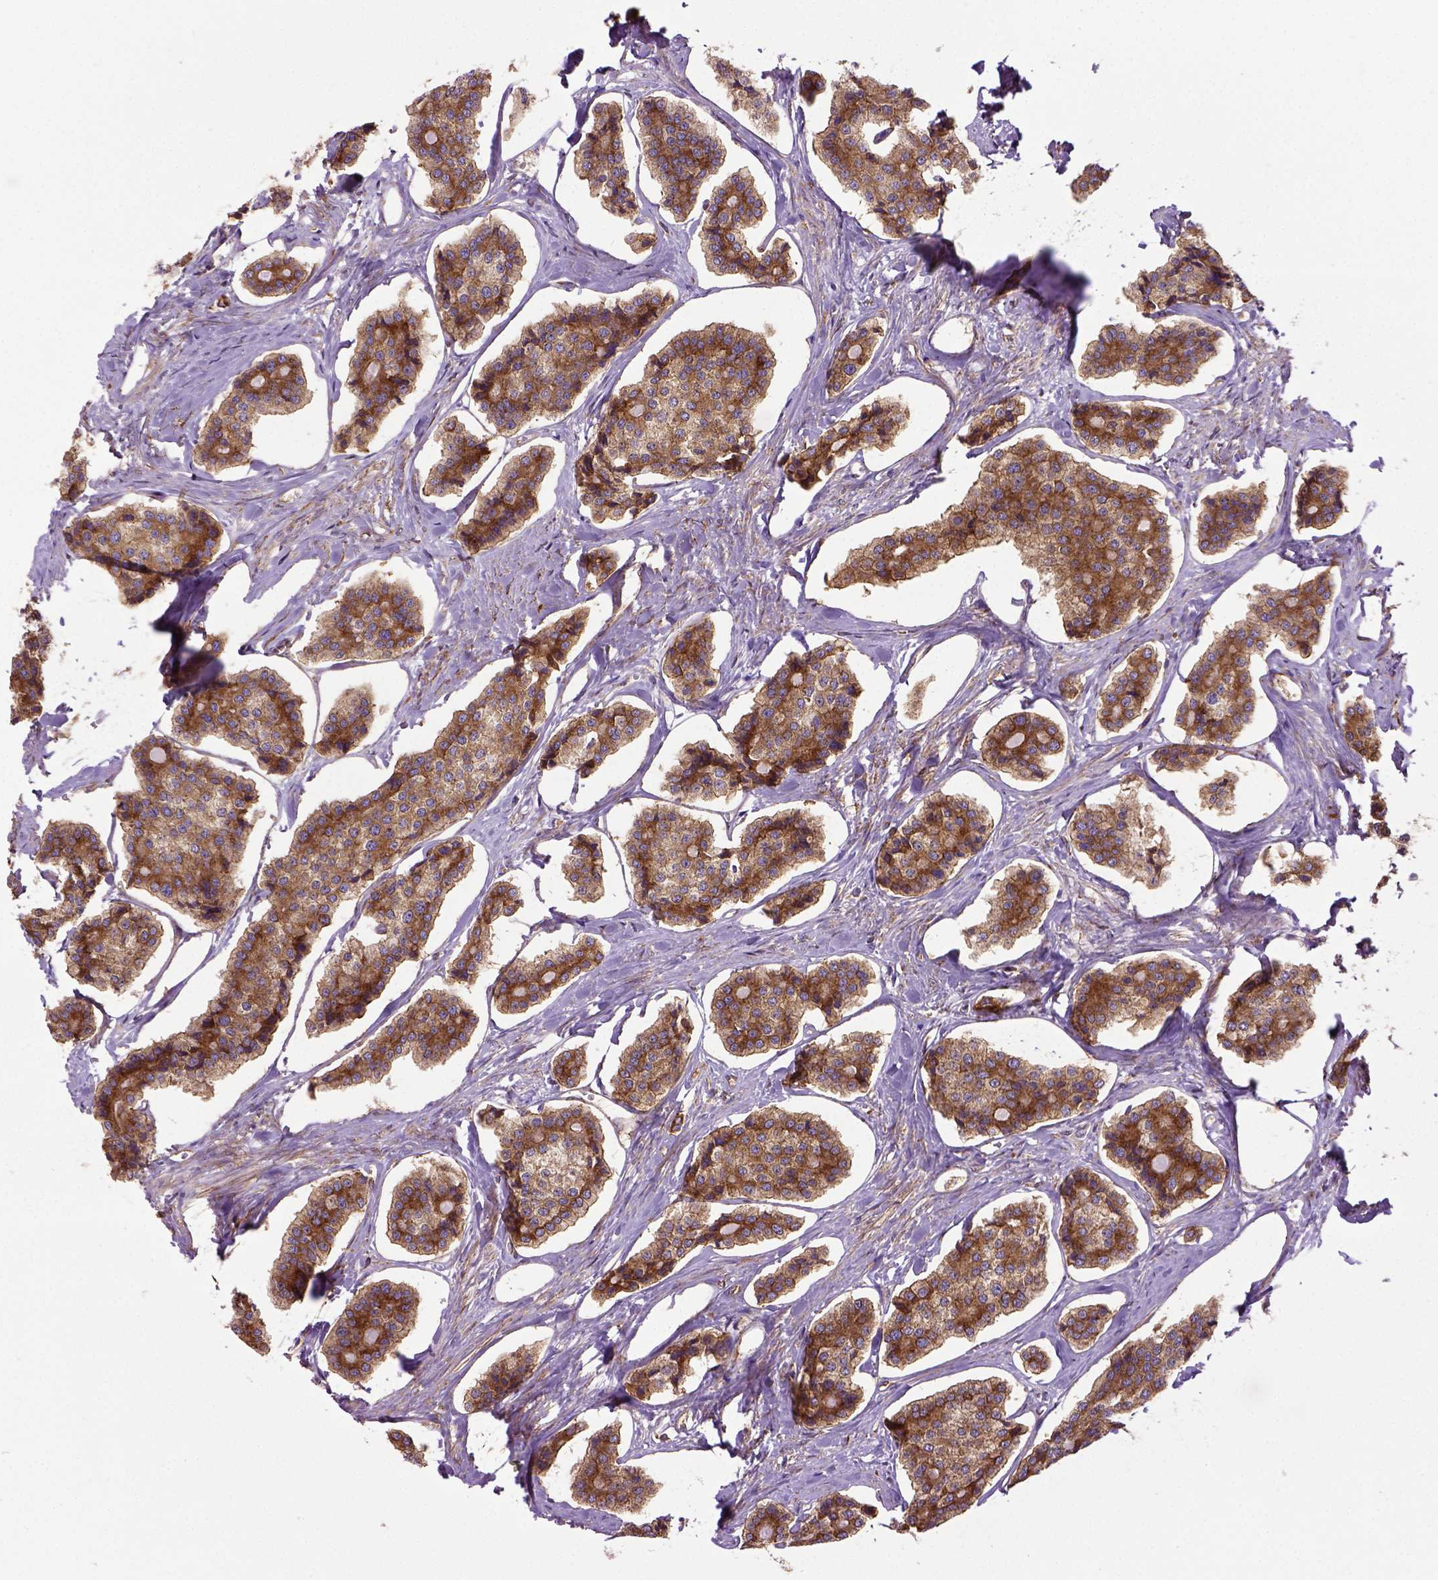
{"staining": {"intensity": "moderate", "quantity": ">75%", "location": "cytoplasmic/membranous"}, "tissue": "carcinoid", "cell_type": "Tumor cells", "image_type": "cancer", "snomed": [{"axis": "morphology", "description": "Carcinoid, malignant, NOS"}, {"axis": "topography", "description": "Small intestine"}], "caption": "Carcinoid stained with a protein marker exhibits moderate staining in tumor cells.", "gene": "CAPRIN1", "patient": {"sex": "female", "age": 65}}